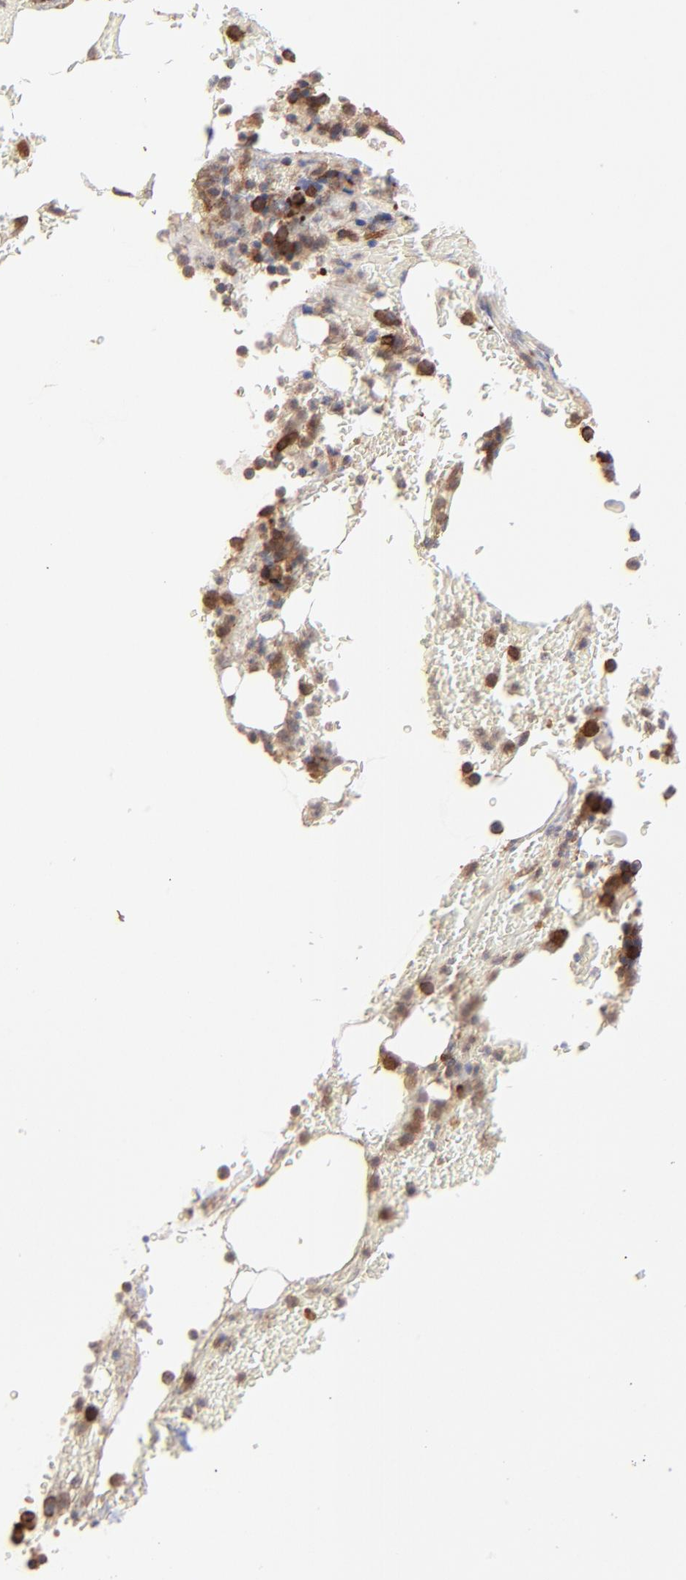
{"staining": {"intensity": "strong", "quantity": "<25%", "location": "cytoplasmic/membranous"}, "tissue": "bone marrow", "cell_type": "Hematopoietic cells", "image_type": "normal", "snomed": [{"axis": "morphology", "description": "Normal tissue, NOS"}, {"axis": "topography", "description": "Bone marrow"}], "caption": "A brown stain labels strong cytoplasmic/membranous staining of a protein in hematopoietic cells of unremarkable human bone marrow. Using DAB (3,3'-diaminobenzidine) (brown) and hematoxylin (blue) stains, captured at high magnification using brightfield microscopy.", "gene": "GART", "patient": {"sex": "female", "age": 73}}